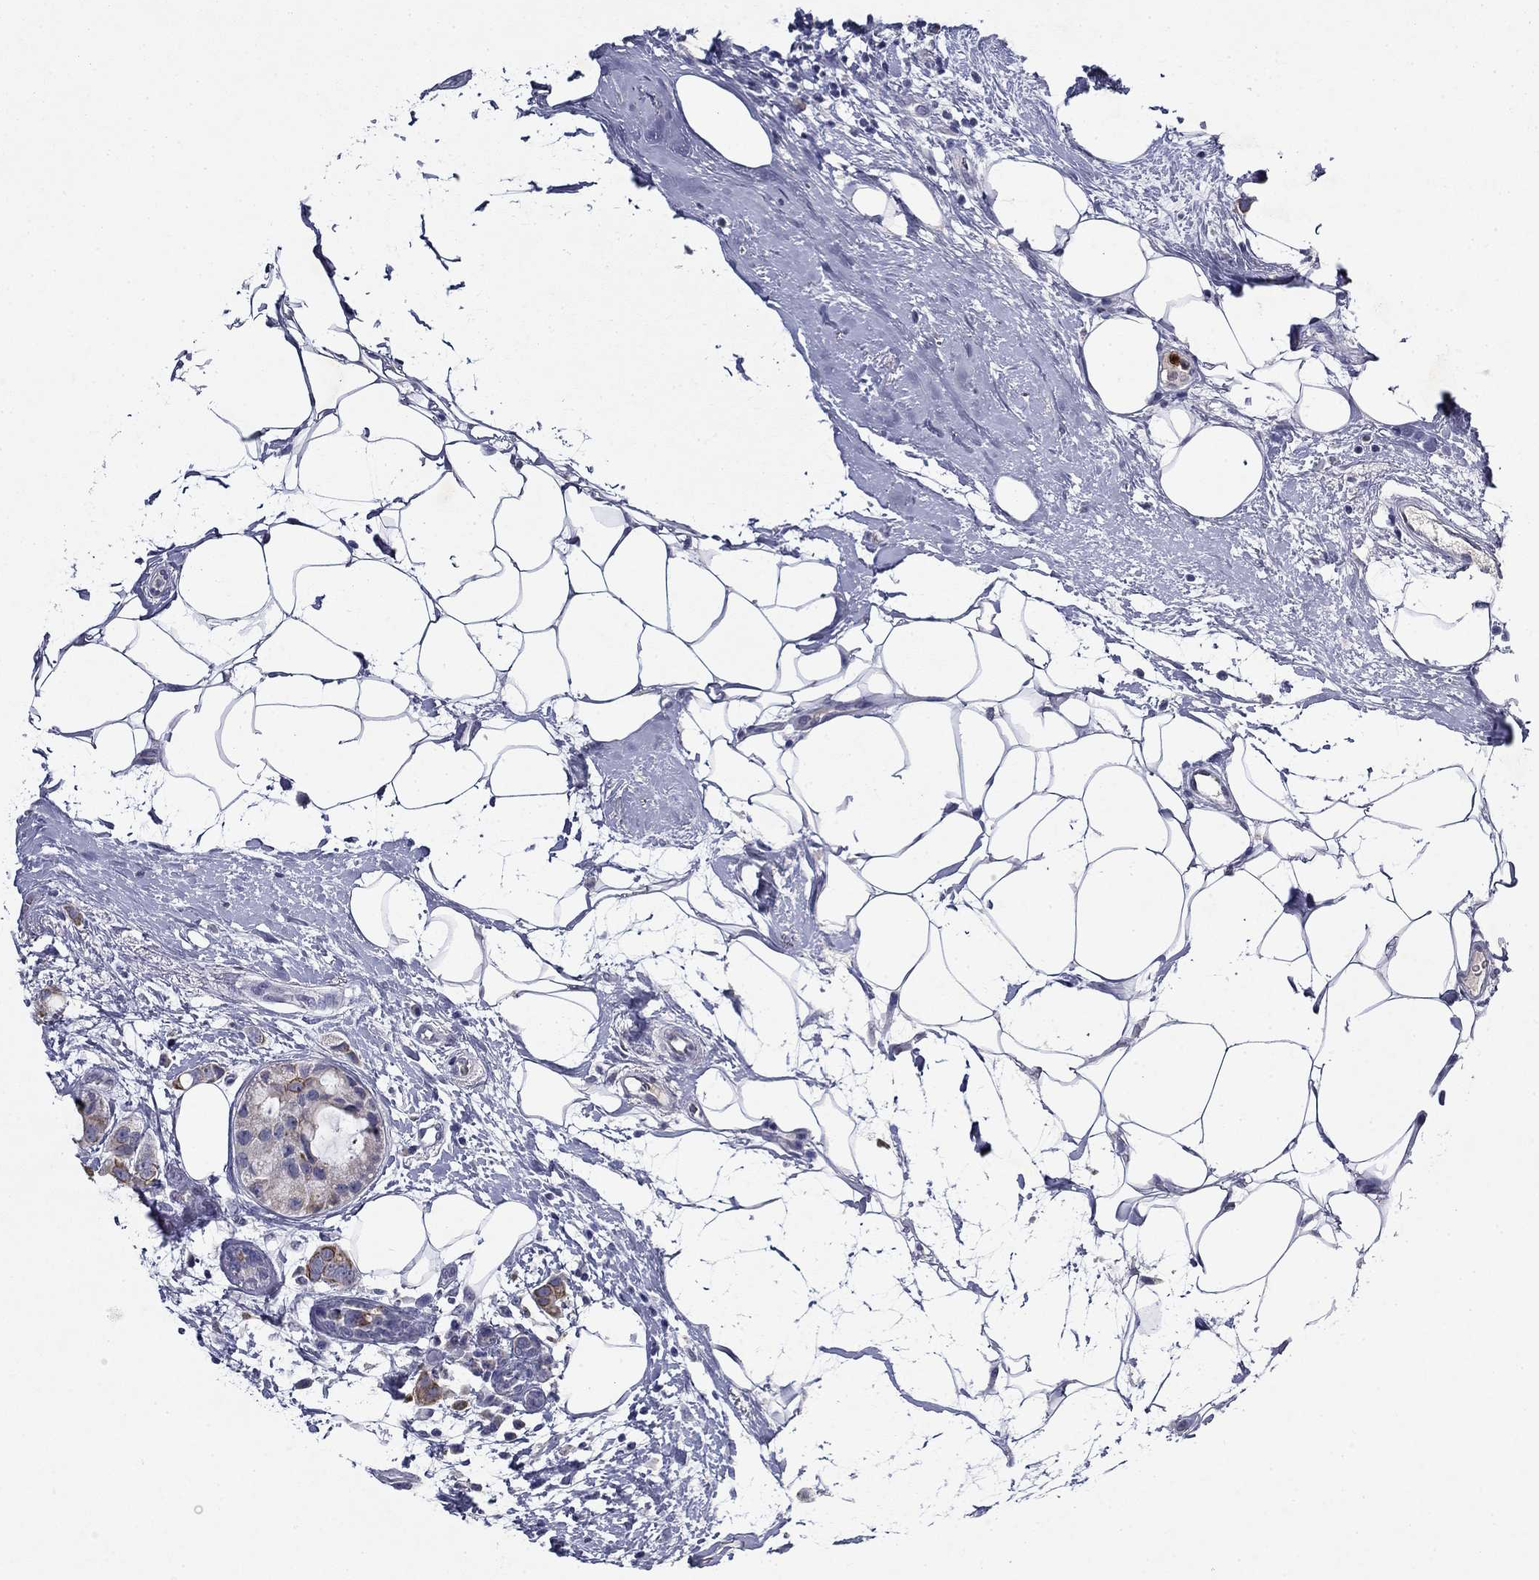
{"staining": {"intensity": "strong", "quantity": "<25%", "location": "cytoplasmic/membranous"}, "tissue": "breast cancer", "cell_type": "Tumor cells", "image_type": "cancer", "snomed": [{"axis": "morphology", "description": "Duct carcinoma"}, {"axis": "topography", "description": "Breast"}], "caption": "This histopathology image shows breast cancer (invasive ductal carcinoma) stained with IHC to label a protein in brown. The cytoplasmic/membranous of tumor cells show strong positivity for the protein. Nuclei are counter-stained blue.", "gene": "IRF5", "patient": {"sex": "female", "age": 45}}